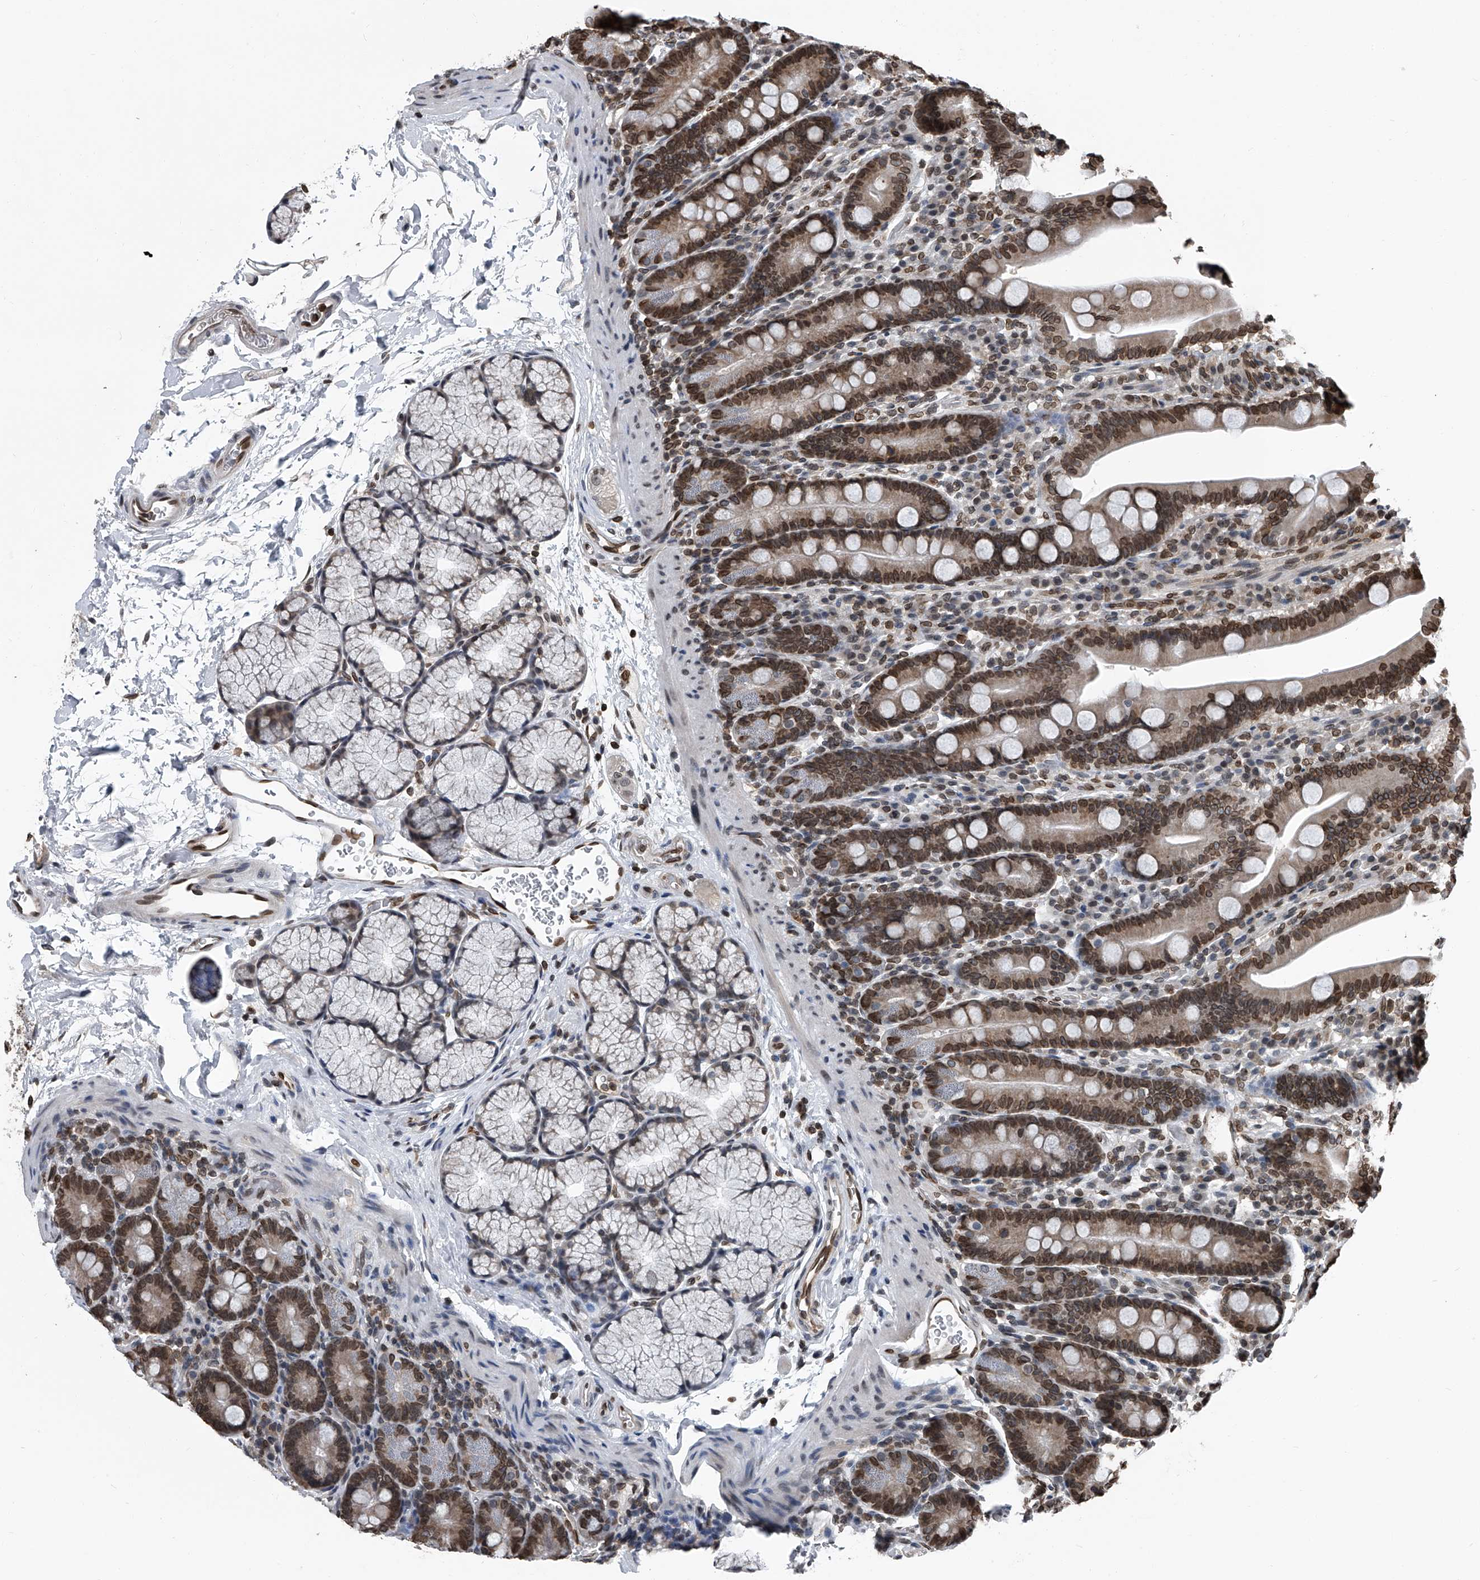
{"staining": {"intensity": "moderate", "quantity": ">75%", "location": "cytoplasmic/membranous,nuclear"}, "tissue": "duodenum", "cell_type": "Glandular cells", "image_type": "normal", "snomed": [{"axis": "morphology", "description": "Normal tissue, NOS"}, {"axis": "topography", "description": "Duodenum"}], "caption": "A brown stain labels moderate cytoplasmic/membranous,nuclear expression of a protein in glandular cells of unremarkable human duodenum.", "gene": "PHF20", "patient": {"sex": "male", "age": 35}}